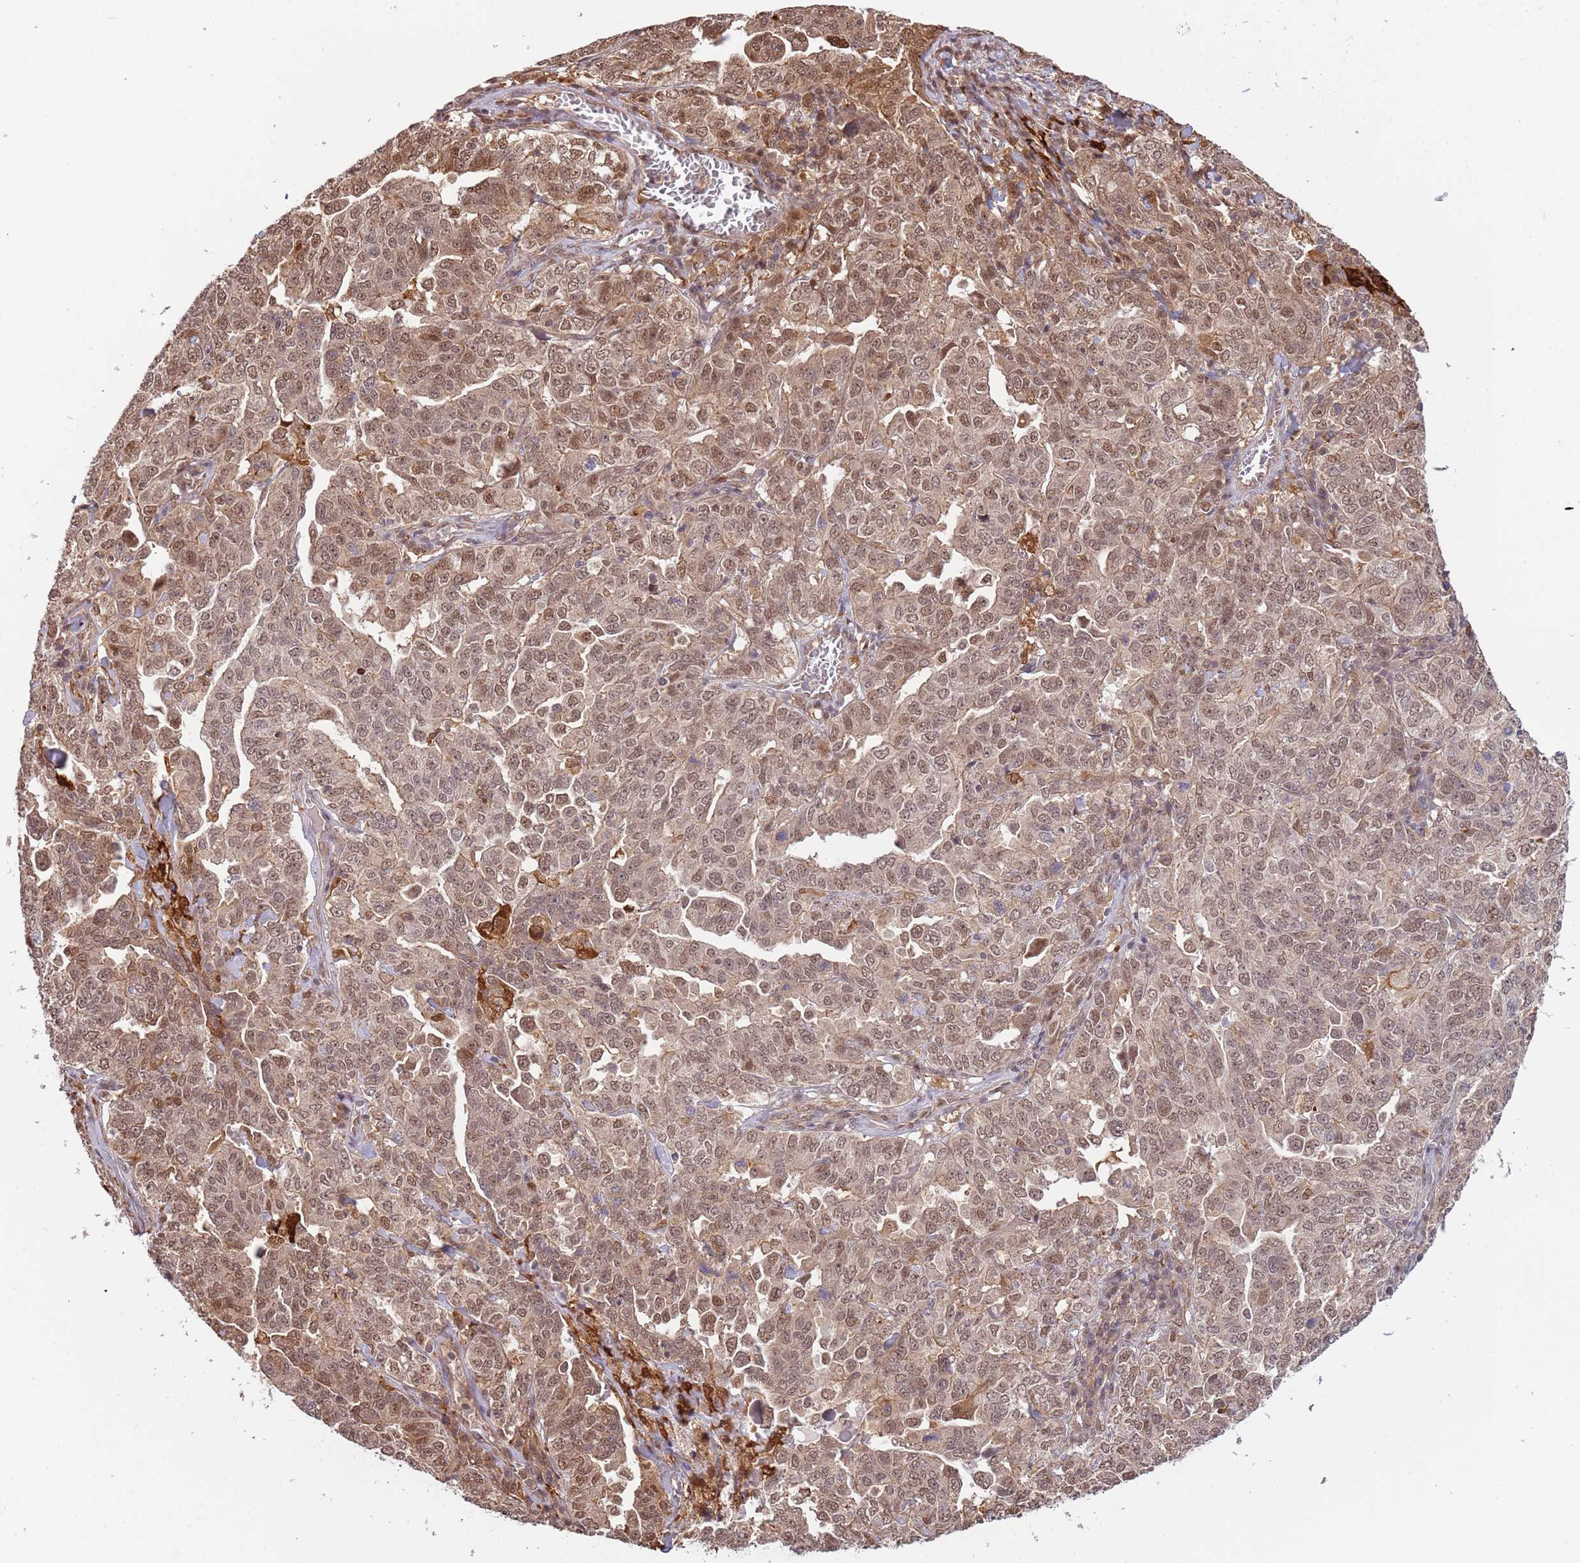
{"staining": {"intensity": "moderate", "quantity": ">75%", "location": "cytoplasmic/membranous,nuclear"}, "tissue": "ovarian cancer", "cell_type": "Tumor cells", "image_type": "cancer", "snomed": [{"axis": "morphology", "description": "Carcinoma, endometroid"}, {"axis": "topography", "description": "Ovary"}], "caption": "DAB immunohistochemical staining of human endometroid carcinoma (ovarian) reveals moderate cytoplasmic/membranous and nuclear protein expression in approximately >75% of tumor cells. The staining is performed using DAB brown chromogen to label protein expression. The nuclei are counter-stained blue using hematoxylin.", "gene": "PLSCR5", "patient": {"sex": "female", "age": 62}}